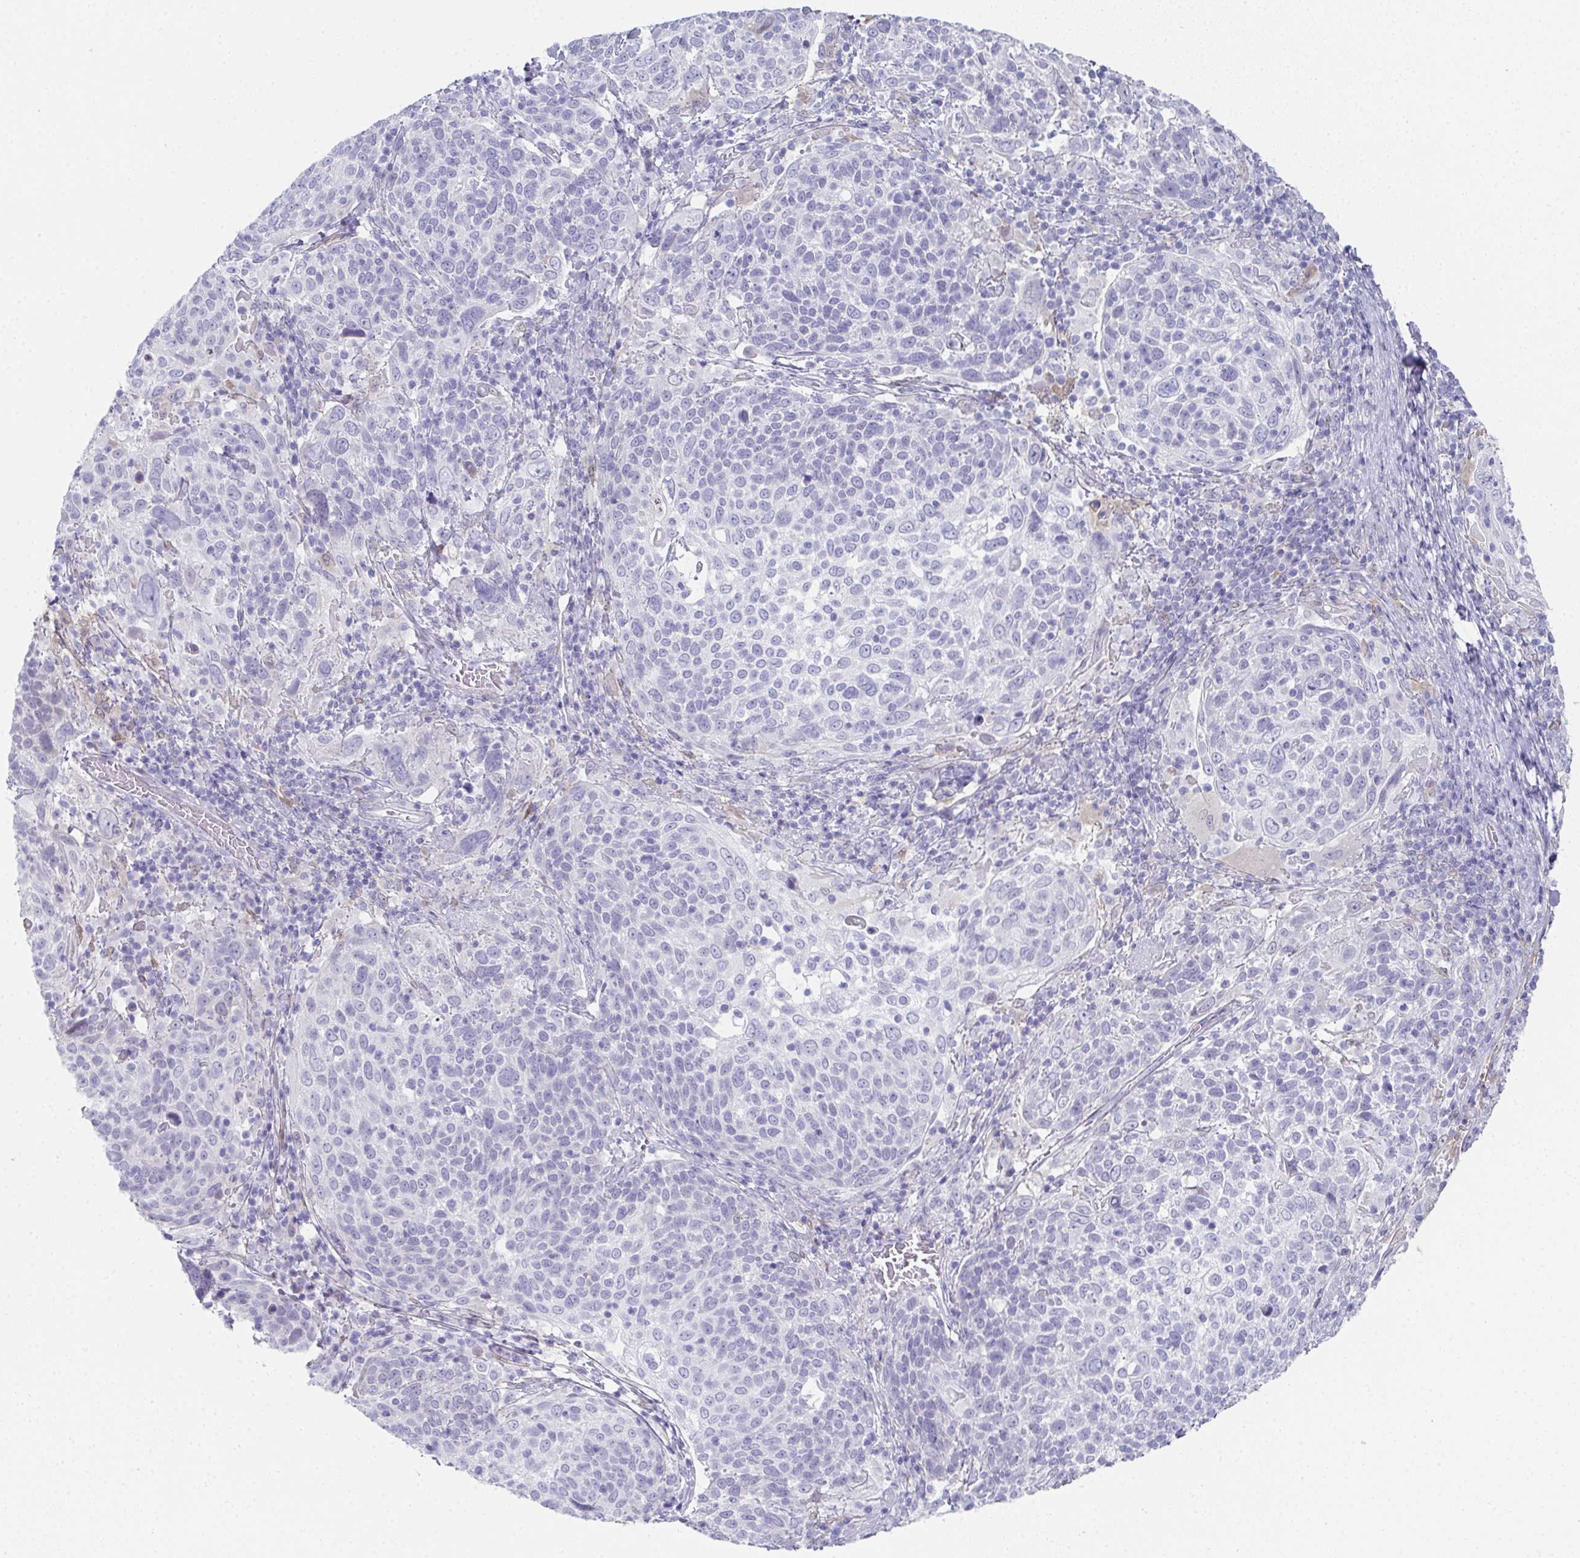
{"staining": {"intensity": "negative", "quantity": "none", "location": "none"}, "tissue": "cervical cancer", "cell_type": "Tumor cells", "image_type": "cancer", "snomed": [{"axis": "morphology", "description": "Squamous cell carcinoma, NOS"}, {"axis": "topography", "description": "Cervix"}], "caption": "DAB (3,3'-diaminobenzidine) immunohistochemical staining of human cervical cancer displays no significant expression in tumor cells. The staining was performed using DAB (3,3'-diaminobenzidine) to visualize the protein expression in brown, while the nuclei were stained in blue with hematoxylin (Magnification: 20x).", "gene": "RBP1", "patient": {"sex": "female", "age": 61}}